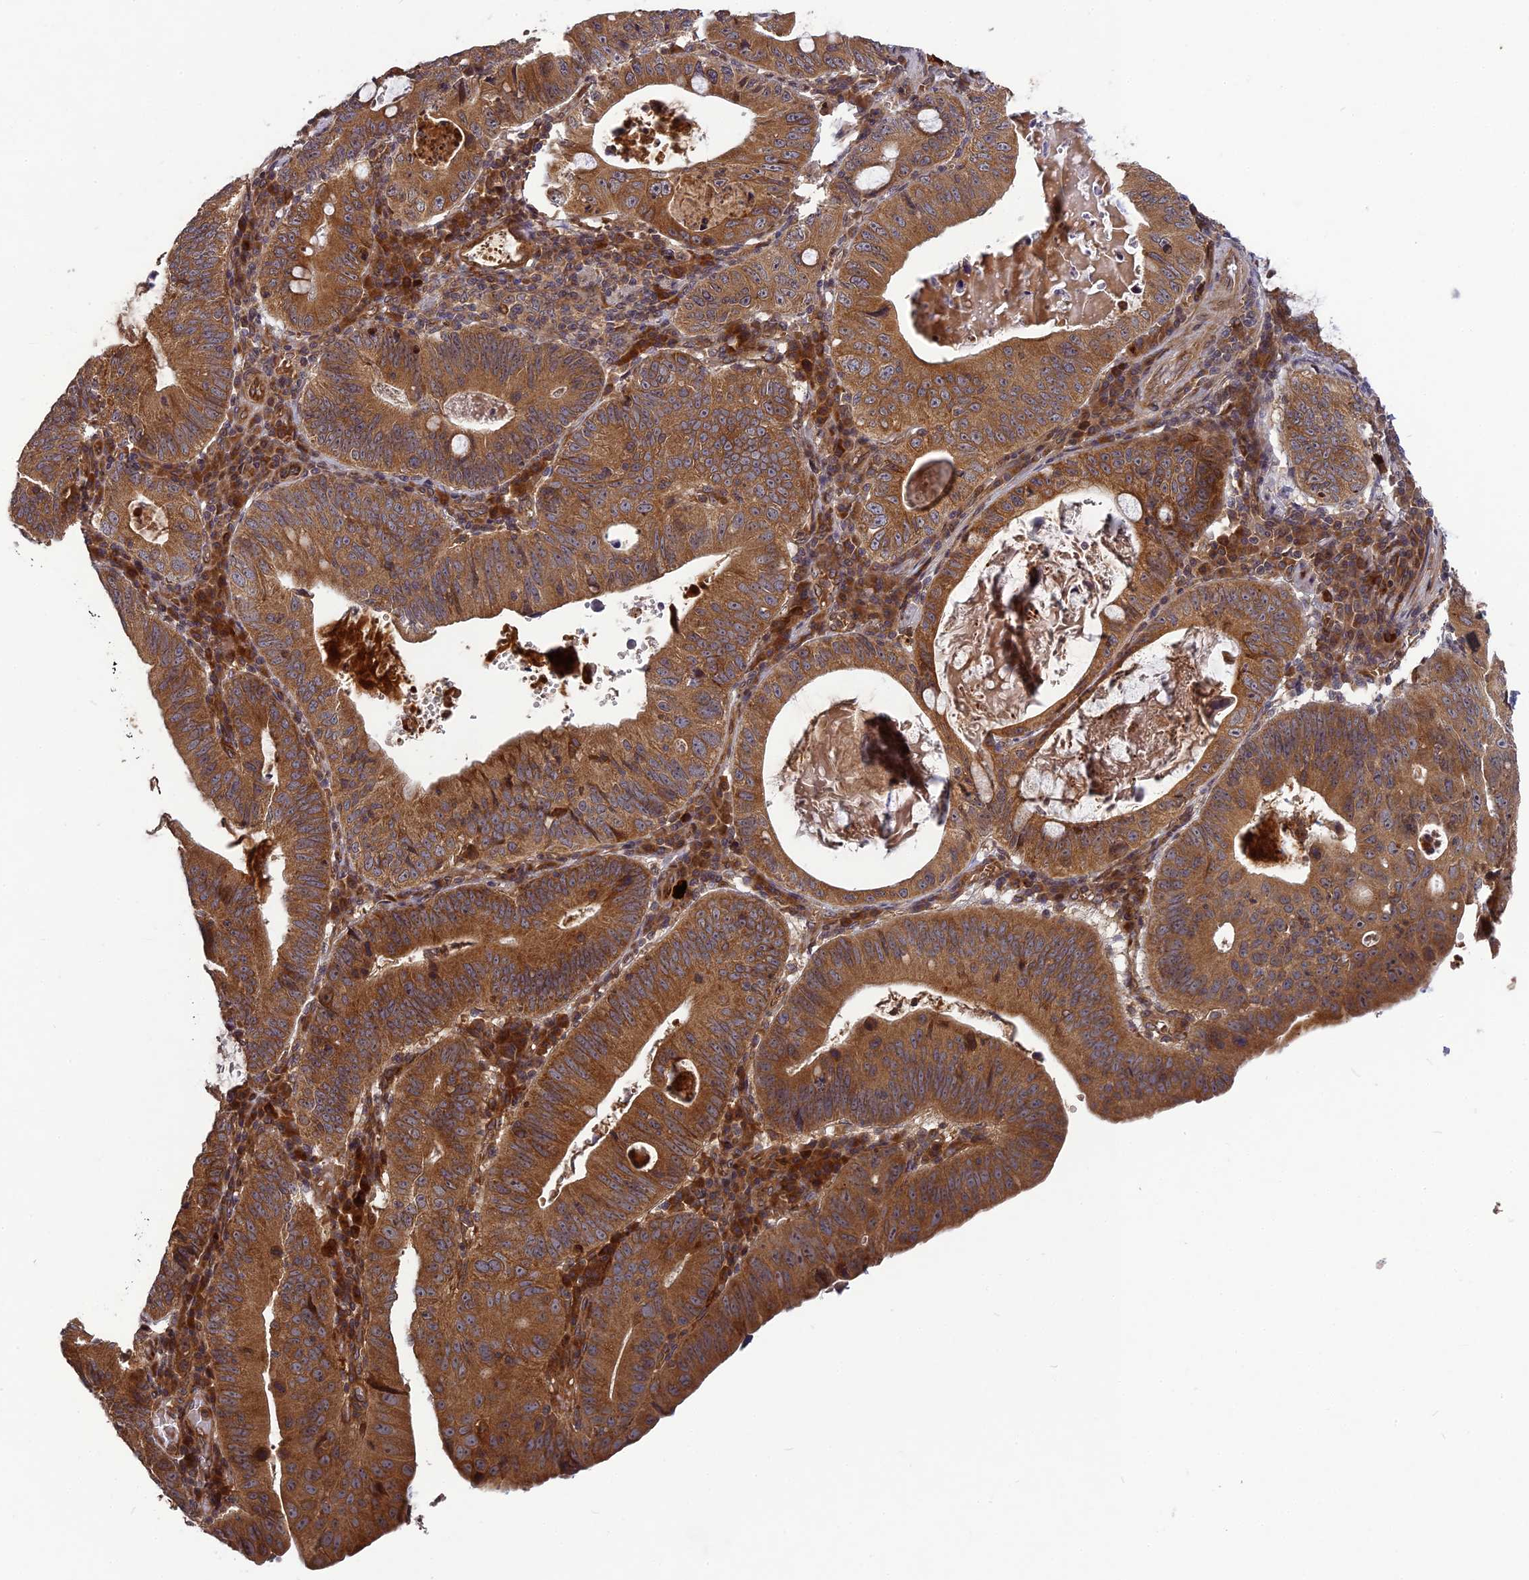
{"staining": {"intensity": "strong", "quantity": ">75%", "location": "cytoplasmic/membranous"}, "tissue": "stomach cancer", "cell_type": "Tumor cells", "image_type": "cancer", "snomed": [{"axis": "morphology", "description": "Adenocarcinoma, NOS"}, {"axis": "topography", "description": "Stomach"}], "caption": "Stomach cancer stained with DAB (3,3'-diaminobenzidine) IHC shows high levels of strong cytoplasmic/membranous staining in about >75% of tumor cells.", "gene": "TMUB2", "patient": {"sex": "male", "age": 59}}